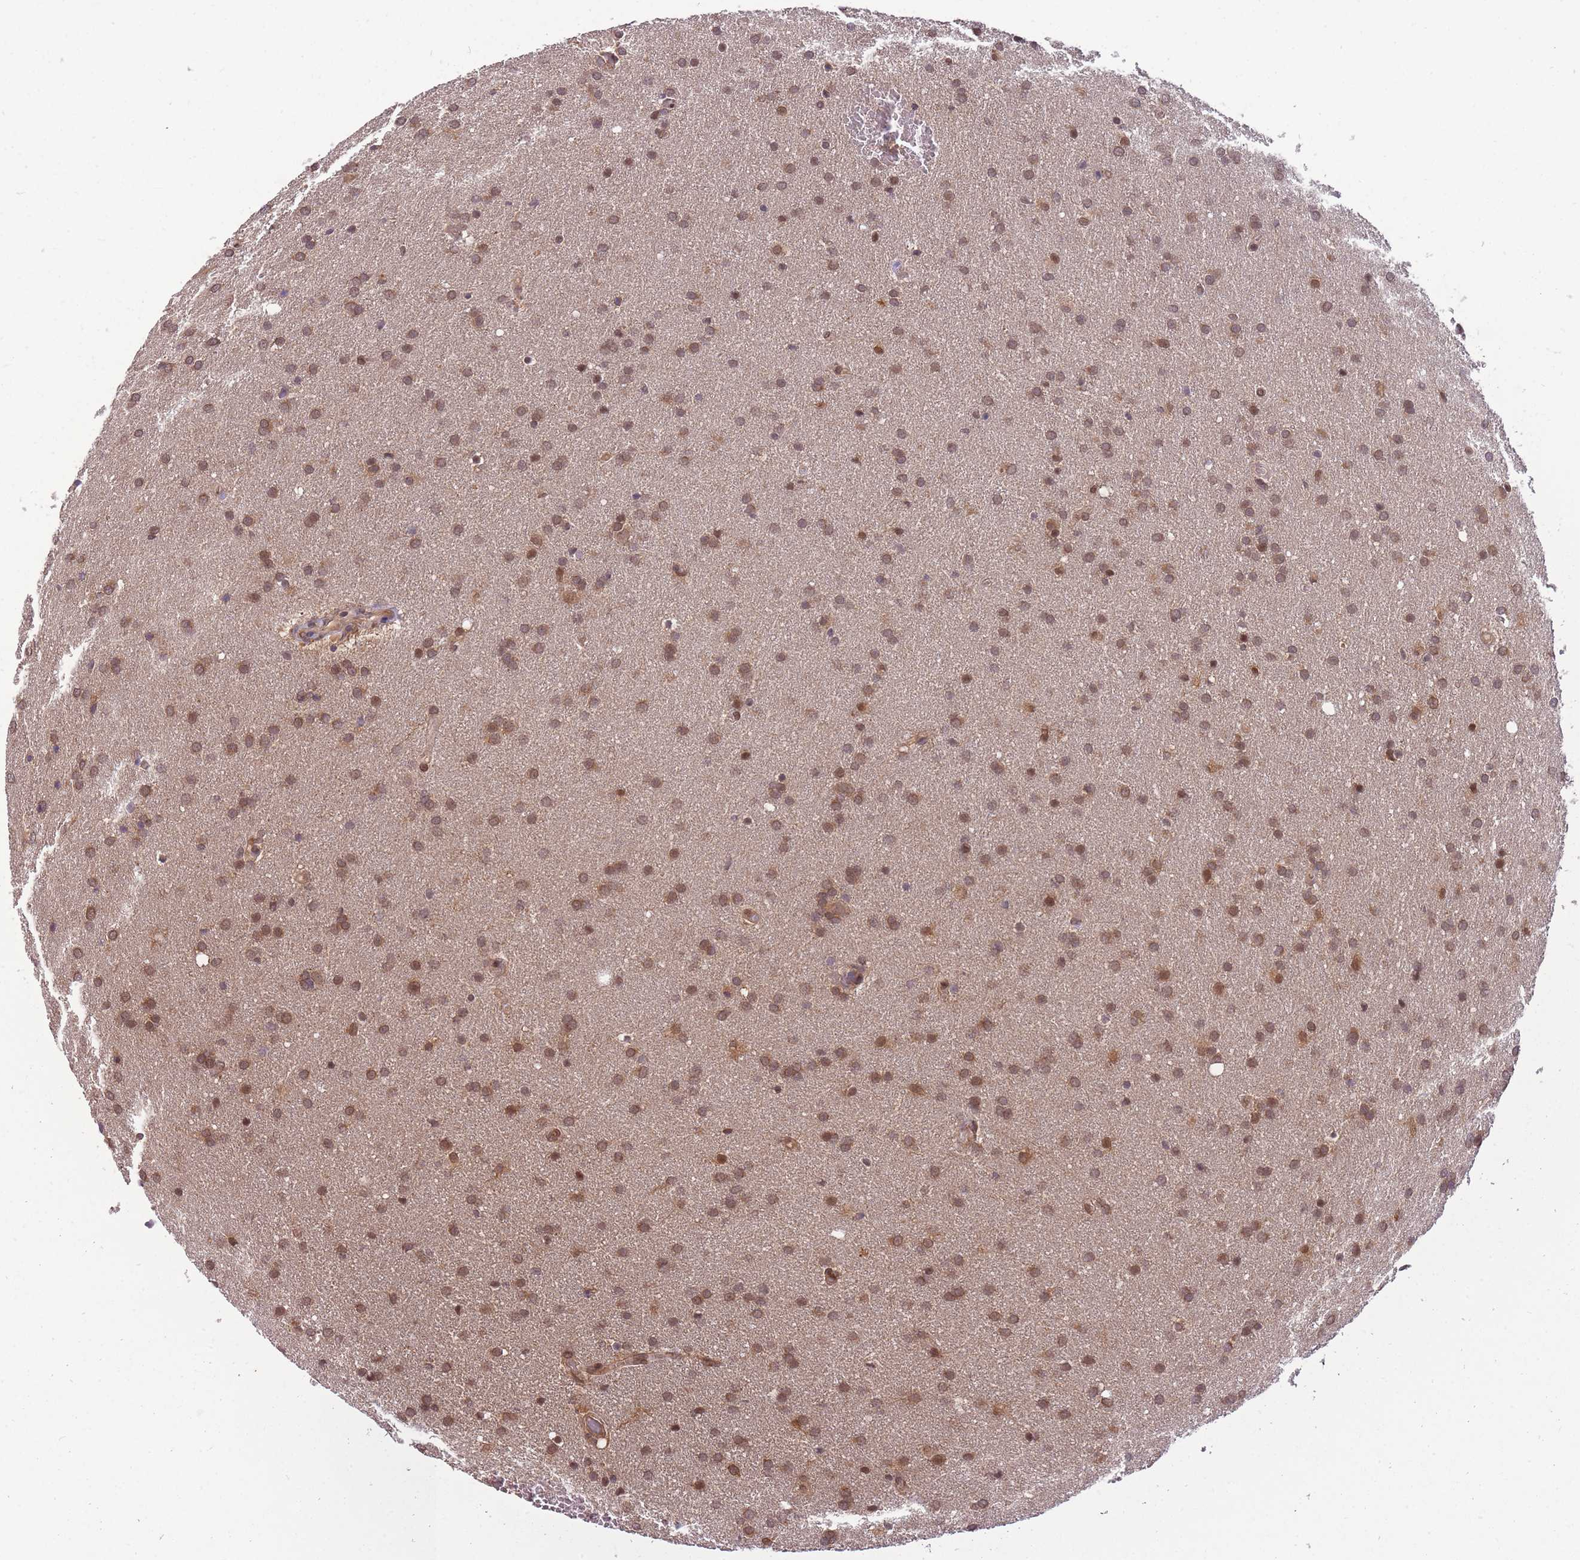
{"staining": {"intensity": "moderate", "quantity": ">75%", "location": "cytoplasmic/membranous,nuclear"}, "tissue": "glioma", "cell_type": "Tumor cells", "image_type": "cancer", "snomed": [{"axis": "morphology", "description": "Glioma, malignant, Low grade"}, {"axis": "topography", "description": "Brain"}], "caption": "Glioma stained for a protein (brown) reveals moderate cytoplasmic/membranous and nuclear positive staining in about >75% of tumor cells.", "gene": "CDIP1", "patient": {"sex": "female", "age": 32}}